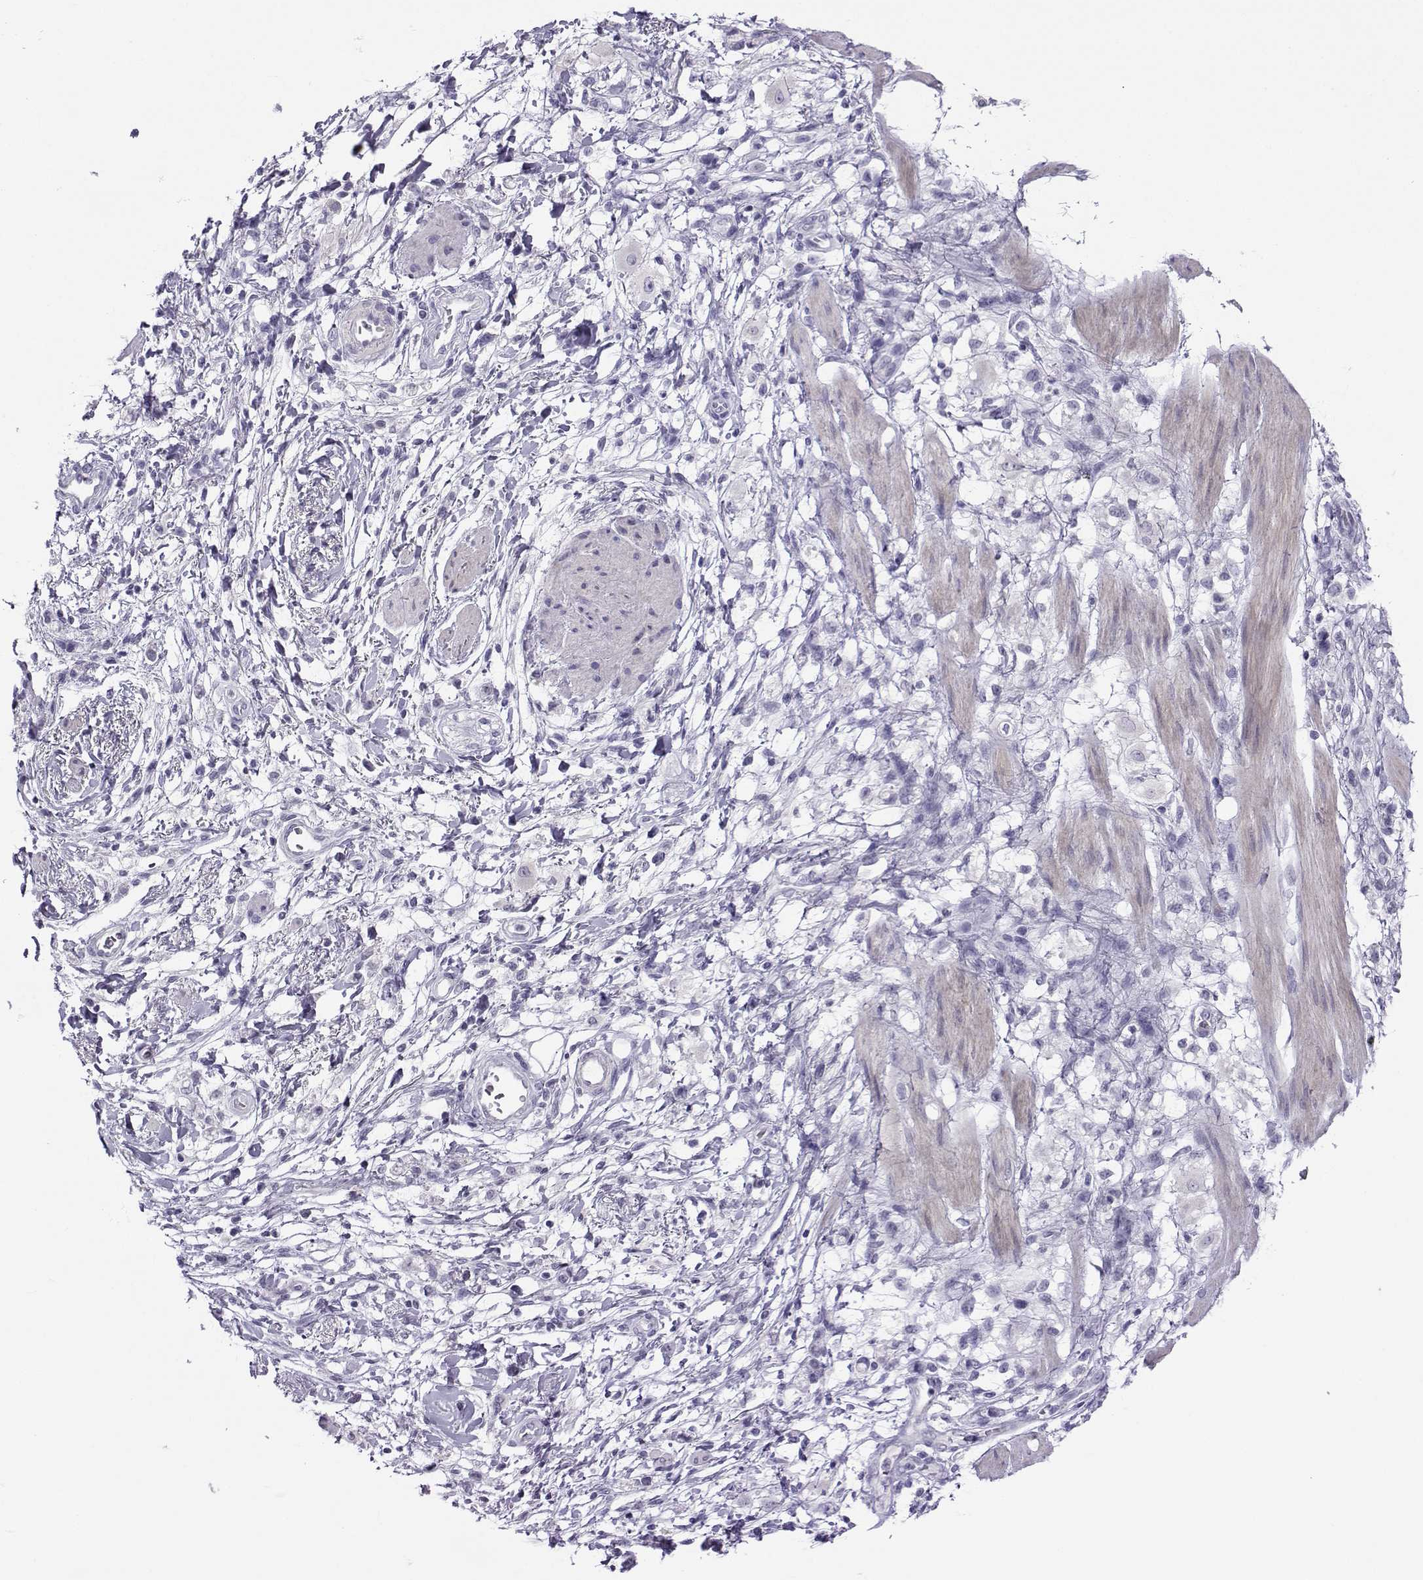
{"staining": {"intensity": "negative", "quantity": "none", "location": "none"}, "tissue": "stomach cancer", "cell_type": "Tumor cells", "image_type": "cancer", "snomed": [{"axis": "morphology", "description": "Adenocarcinoma, NOS"}, {"axis": "topography", "description": "Stomach"}], "caption": "Photomicrograph shows no protein staining in tumor cells of stomach adenocarcinoma tissue.", "gene": "FBXO24", "patient": {"sex": "female", "age": 60}}